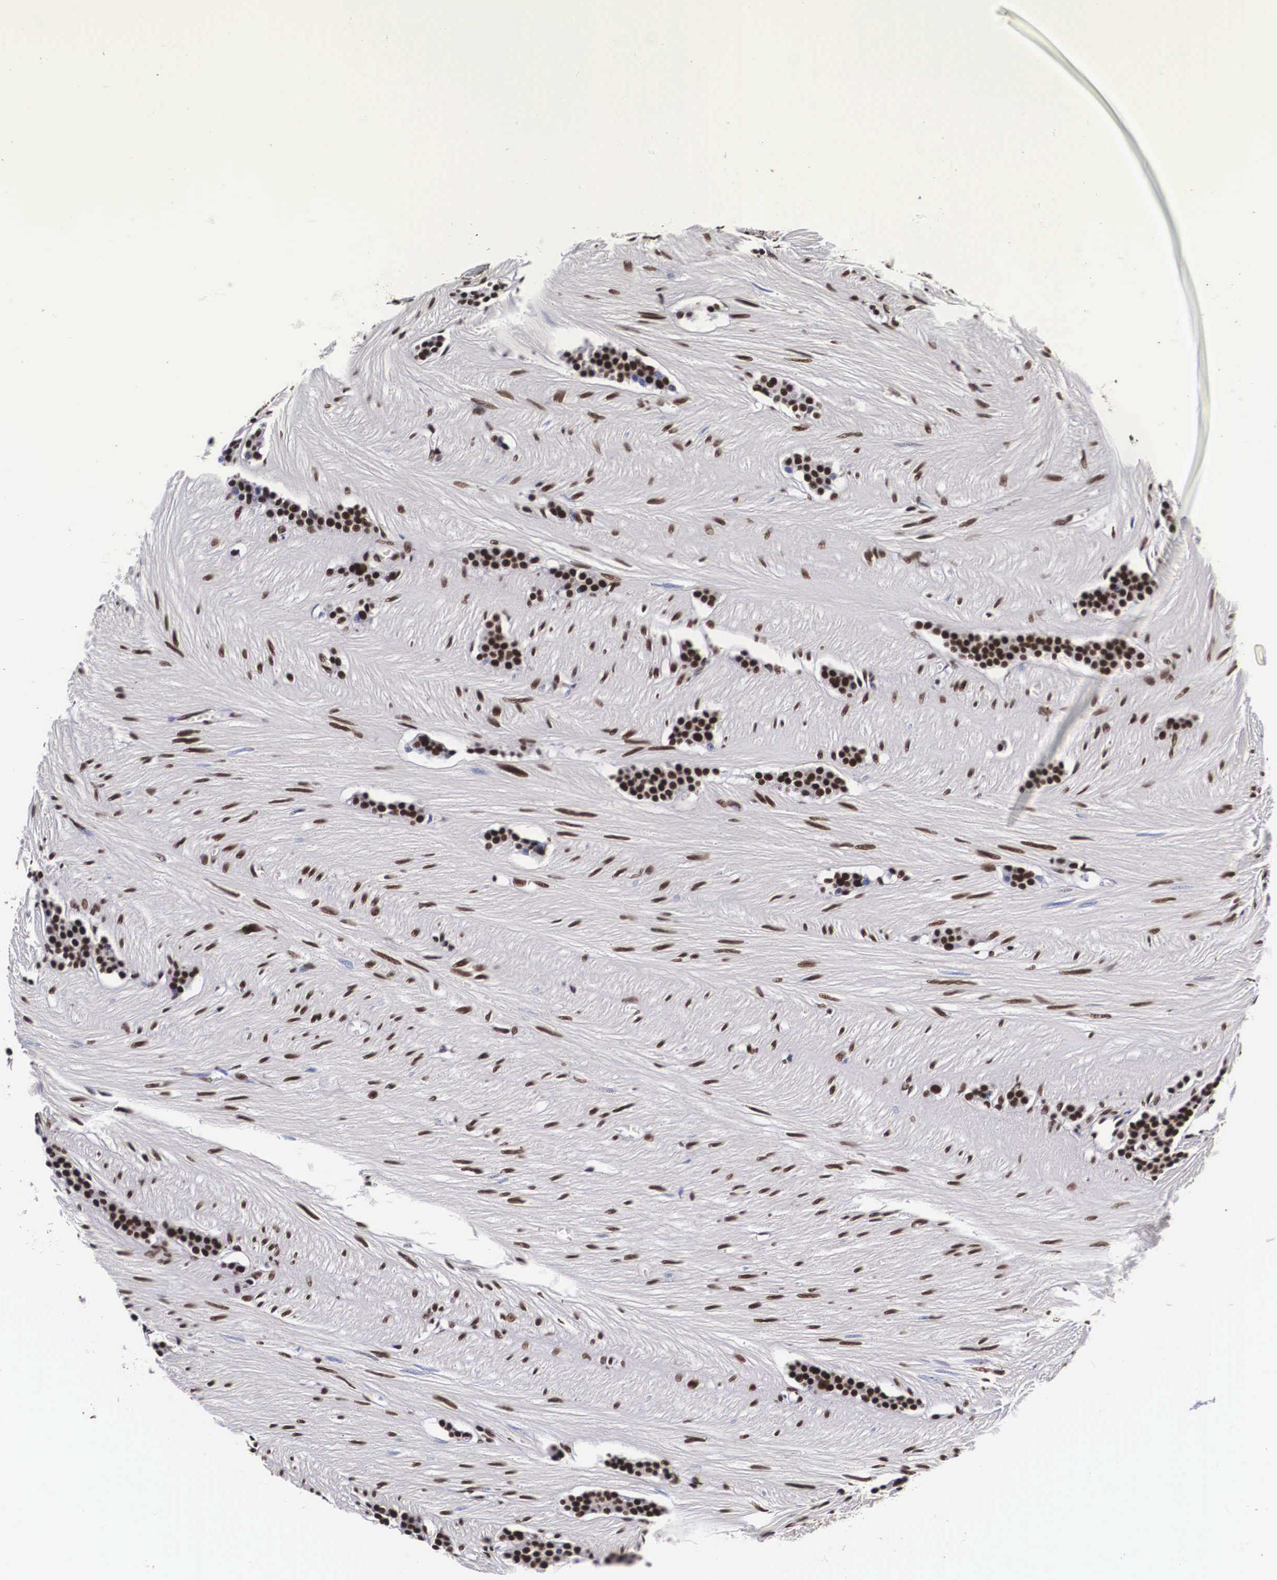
{"staining": {"intensity": "strong", "quantity": ">75%", "location": "nuclear"}, "tissue": "carcinoid", "cell_type": "Tumor cells", "image_type": "cancer", "snomed": [{"axis": "morphology", "description": "Carcinoid, malignant, NOS"}, {"axis": "topography", "description": "Small intestine"}], "caption": "Approximately >75% of tumor cells in human carcinoid show strong nuclear protein expression as visualized by brown immunohistochemical staining.", "gene": "PABPN1", "patient": {"sex": "male", "age": 60}}